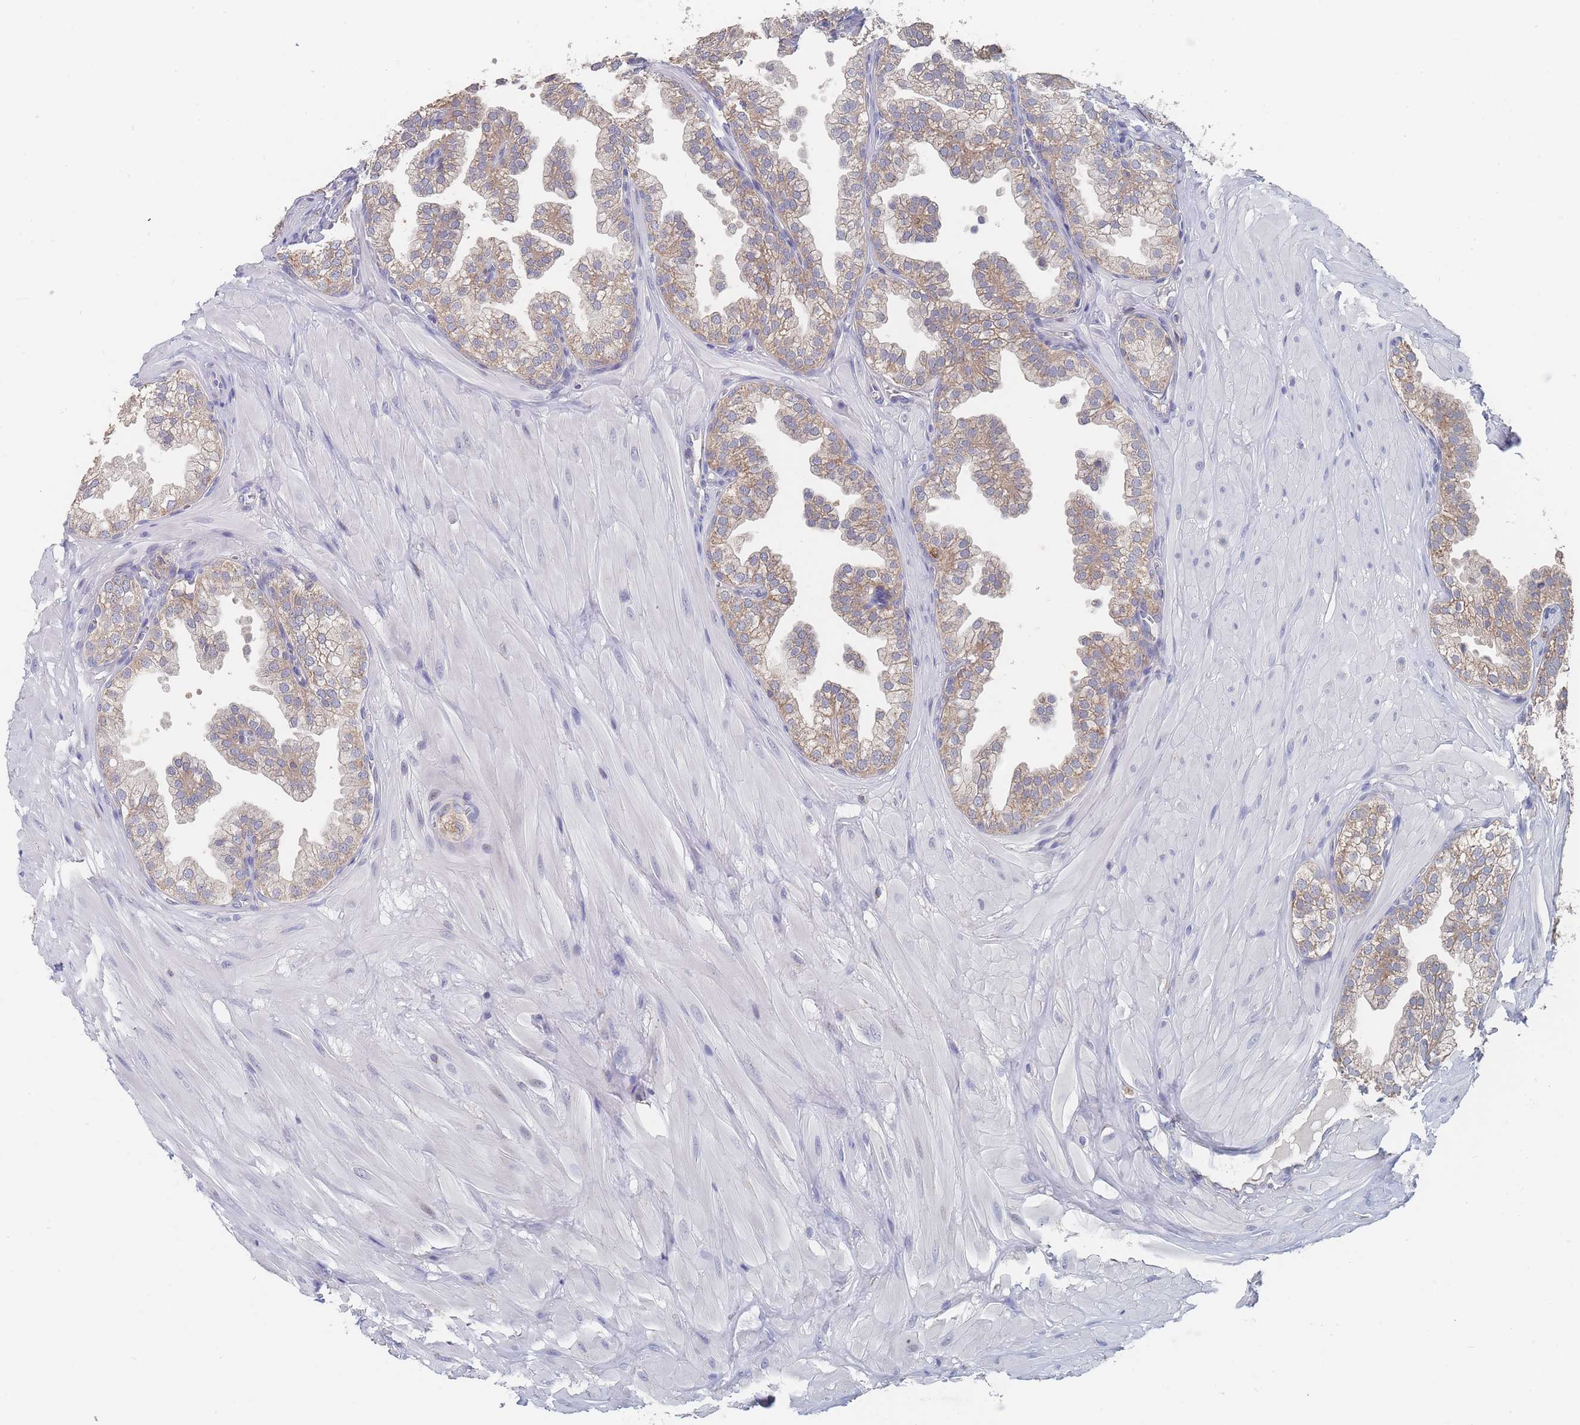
{"staining": {"intensity": "moderate", "quantity": "25%-75%", "location": "cytoplasmic/membranous"}, "tissue": "prostate", "cell_type": "Glandular cells", "image_type": "normal", "snomed": [{"axis": "morphology", "description": "Normal tissue, NOS"}, {"axis": "topography", "description": "Prostate"}, {"axis": "topography", "description": "Peripheral nerve tissue"}], "caption": "Immunohistochemistry staining of normal prostate, which displays medium levels of moderate cytoplasmic/membranous staining in approximately 25%-75% of glandular cells indicating moderate cytoplasmic/membranous protein positivity. The staining was performed using DAB (brown) for protein detection and nuclei were counterstained in hematoxylin (blue).", "gene": "PPP6C", "patient": {"sex": "male", "age": 55}}